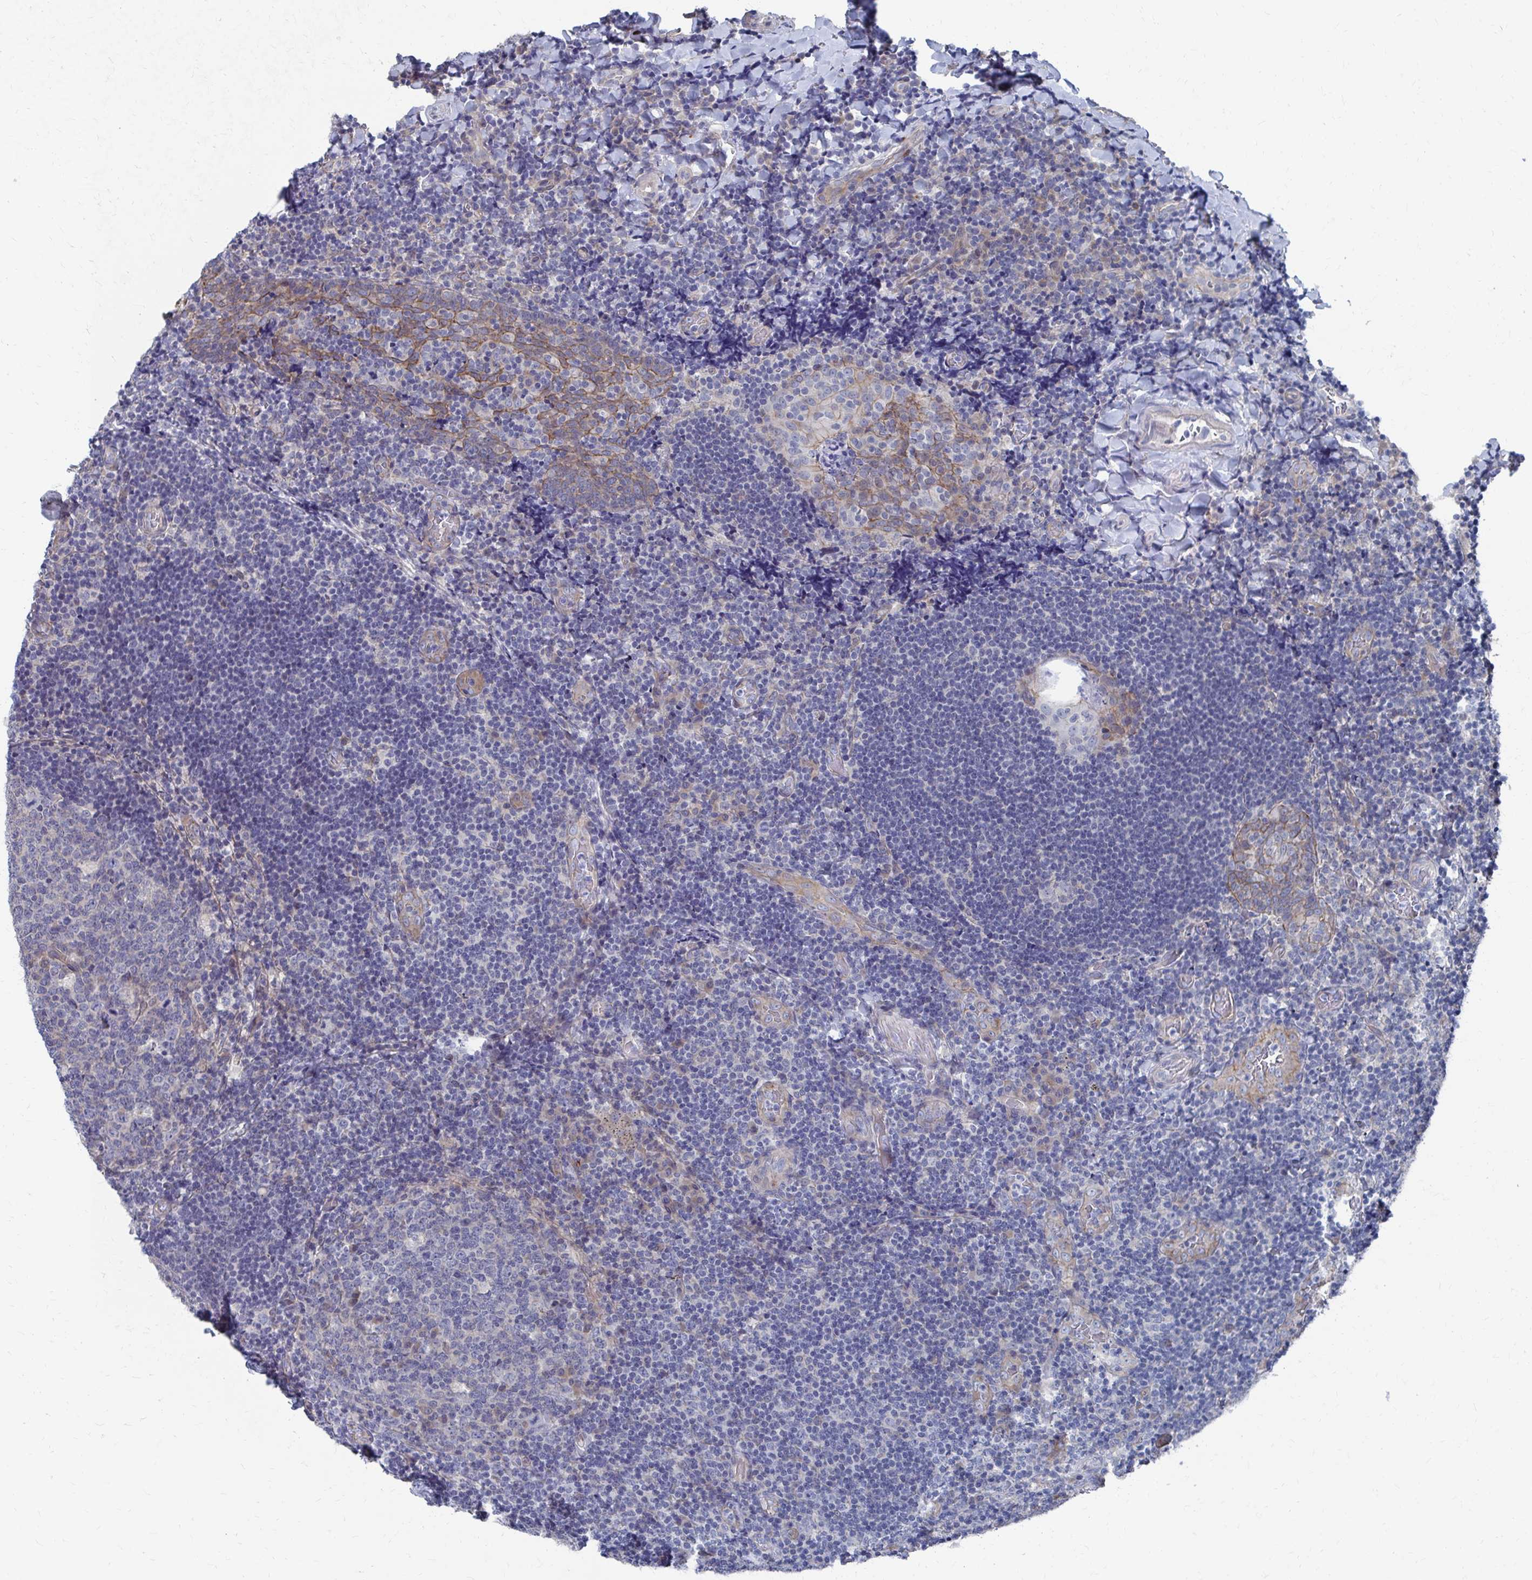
{"staining": {"intensity": "negative", "quantity": "none", "location": "none"}, "tissue": "tonsil", "cell_type": "Germinal center cells", "image_type": "normal", "snomed": [{"axis": "morphology", "description": "Normal tissue, NOS"}, {"axis": "topography", "description": "Tonsil"}], "caption": "Germinal center cells show no significant protein expression in benign tonsil. The staining was performed using DAB (3,3'-diaminobenzidine) to visualize the protein expression in brown, while the nuclei were stained in blue with hematoxylin (Magnification: 20x).", "gene": "PLEKHG7", "patient": {"sex": "male", "age": 17}}